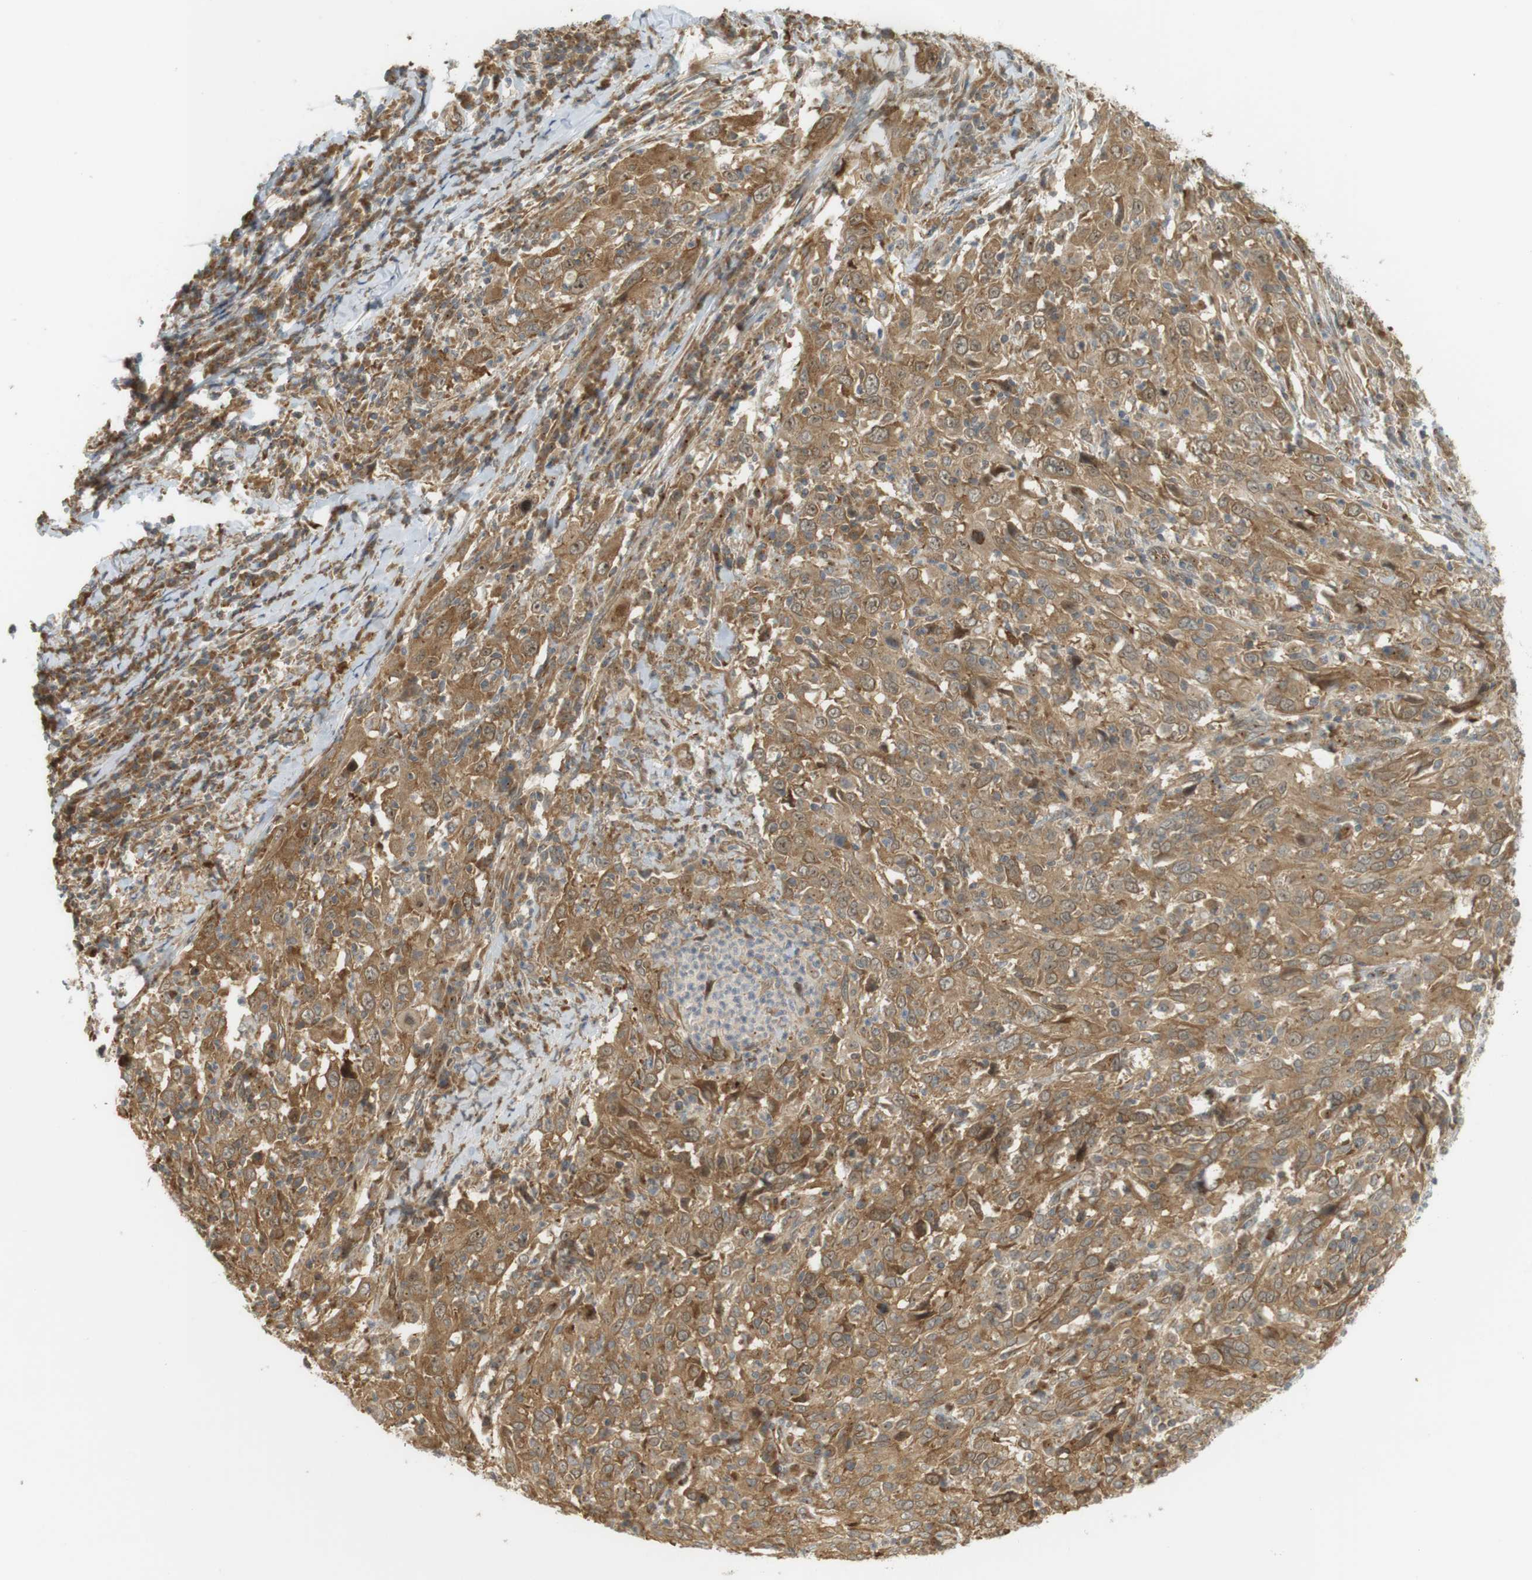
{"staining": {"intensity": "moderate", "quantity": ">75%", "location": "cytoplasmic/membranous,nuclear"}, "tissue": "cervical cancer", "cell_type": "Tumor cells", "image_type": "cancer", "snomed": [{"axis": "morphology", "description": "Squamous cell carcinoma, NOS"}, {"axis": "topography", "description": "Cervix"}], "caption": "A high-resolution image shows IHC staining of cervical cancer, which demonstrates moderate cytoplasmic/membranous and nuclear expression in approximately >75% of tumor cells. (DAB IHC, brown staining for protein, blue staining for nuclei).", "gene": "PA2G4", "patient": {"sex": "female", "age": 46}}